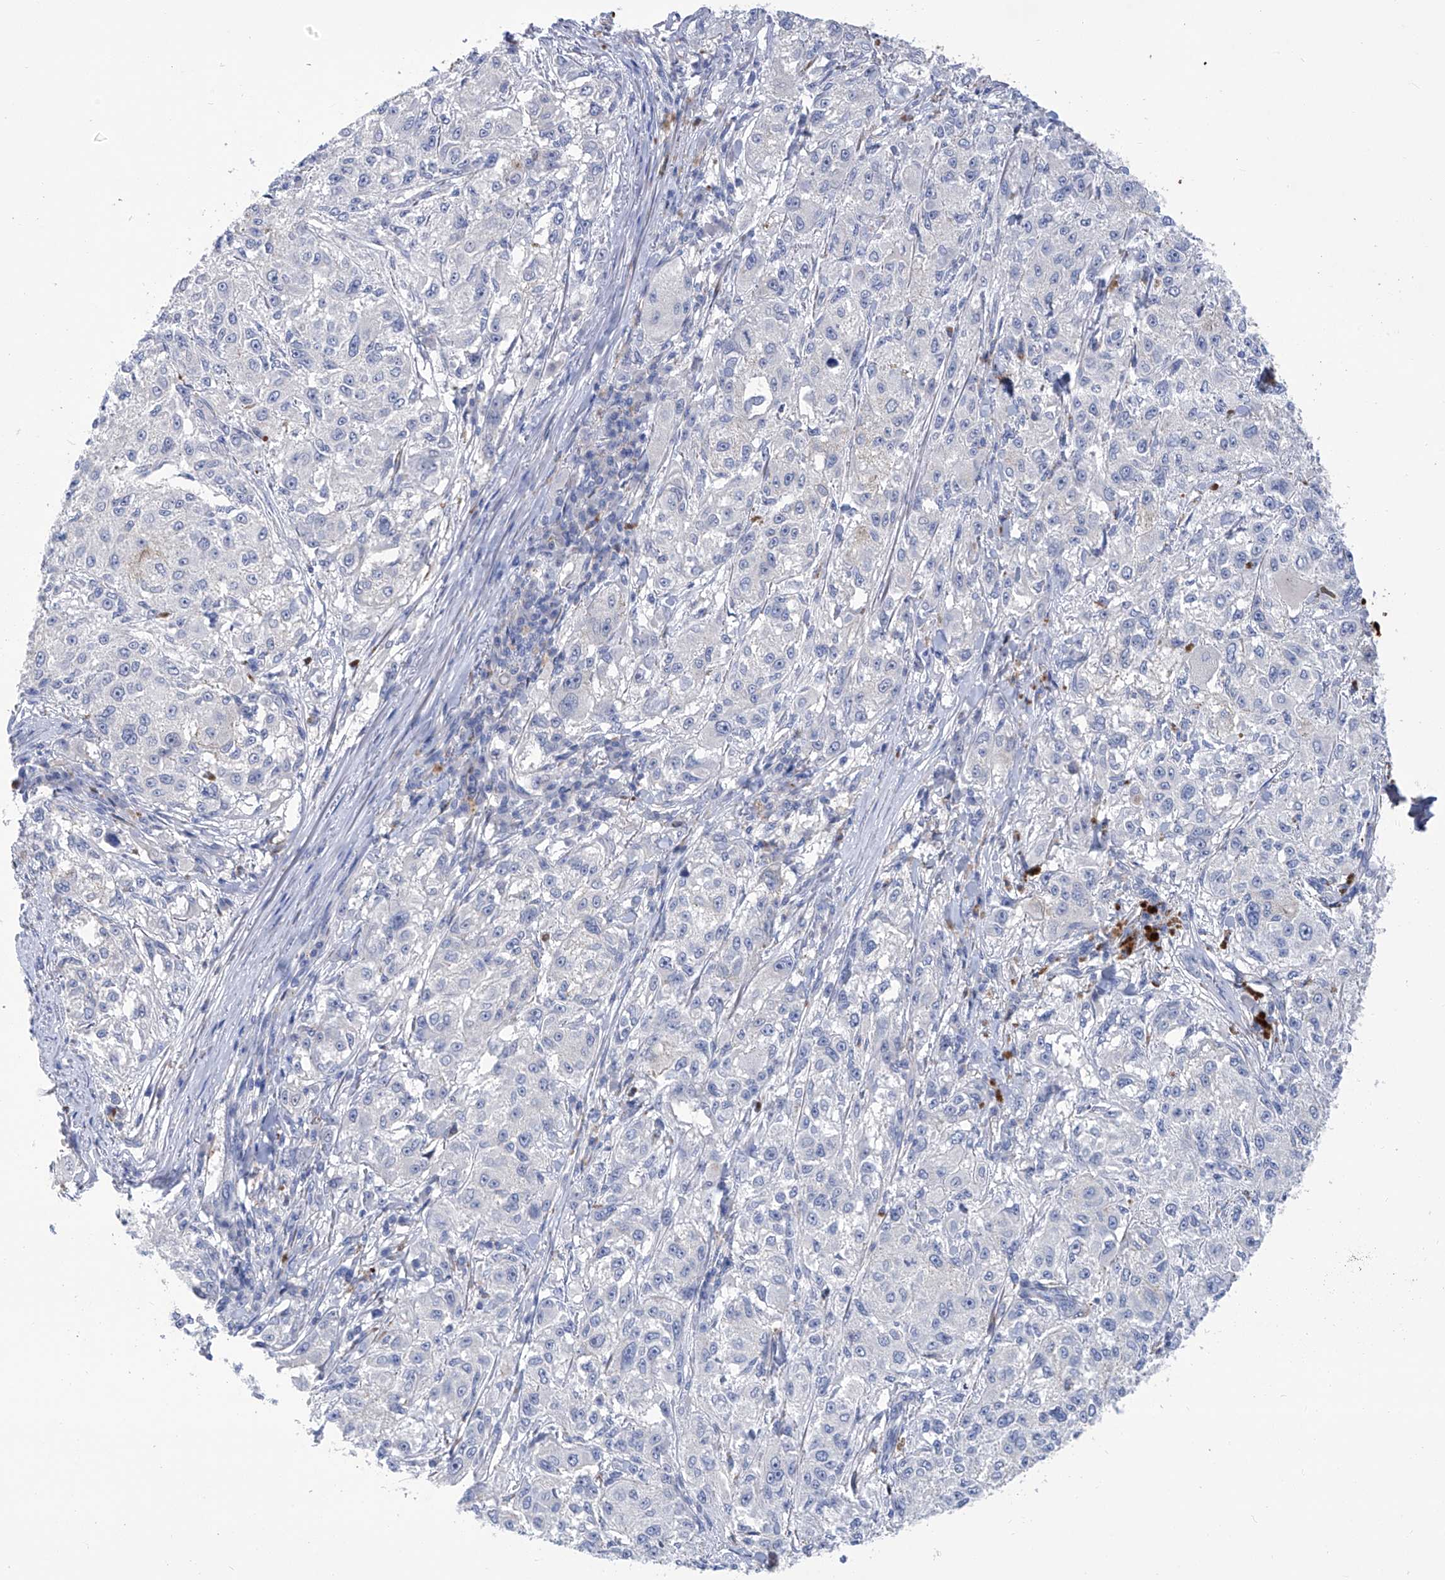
{"staining": {"intensity": "negative", "quantity": "none", "location": "none"}, "tissue": "melanoma", "cell_type": "Tumor cells", "image_type": "cancer", "snomed": [{"axis": "morphology", "description": "Necrosis, NOS"}, {"axis": "morphology", "description": "Malignant melanoma, NOS"}, {"axis": "topography", "description": "Skin"}], "caption": "This image is of malignant melanoma stained with IHC to label a protein in brown with the nuclei are counter-stained blue. There is no staining in tumor cells. Nuclei are stained in blue.", "gene": "PHF20", "patient": {"sex": "female", "age": 87}}